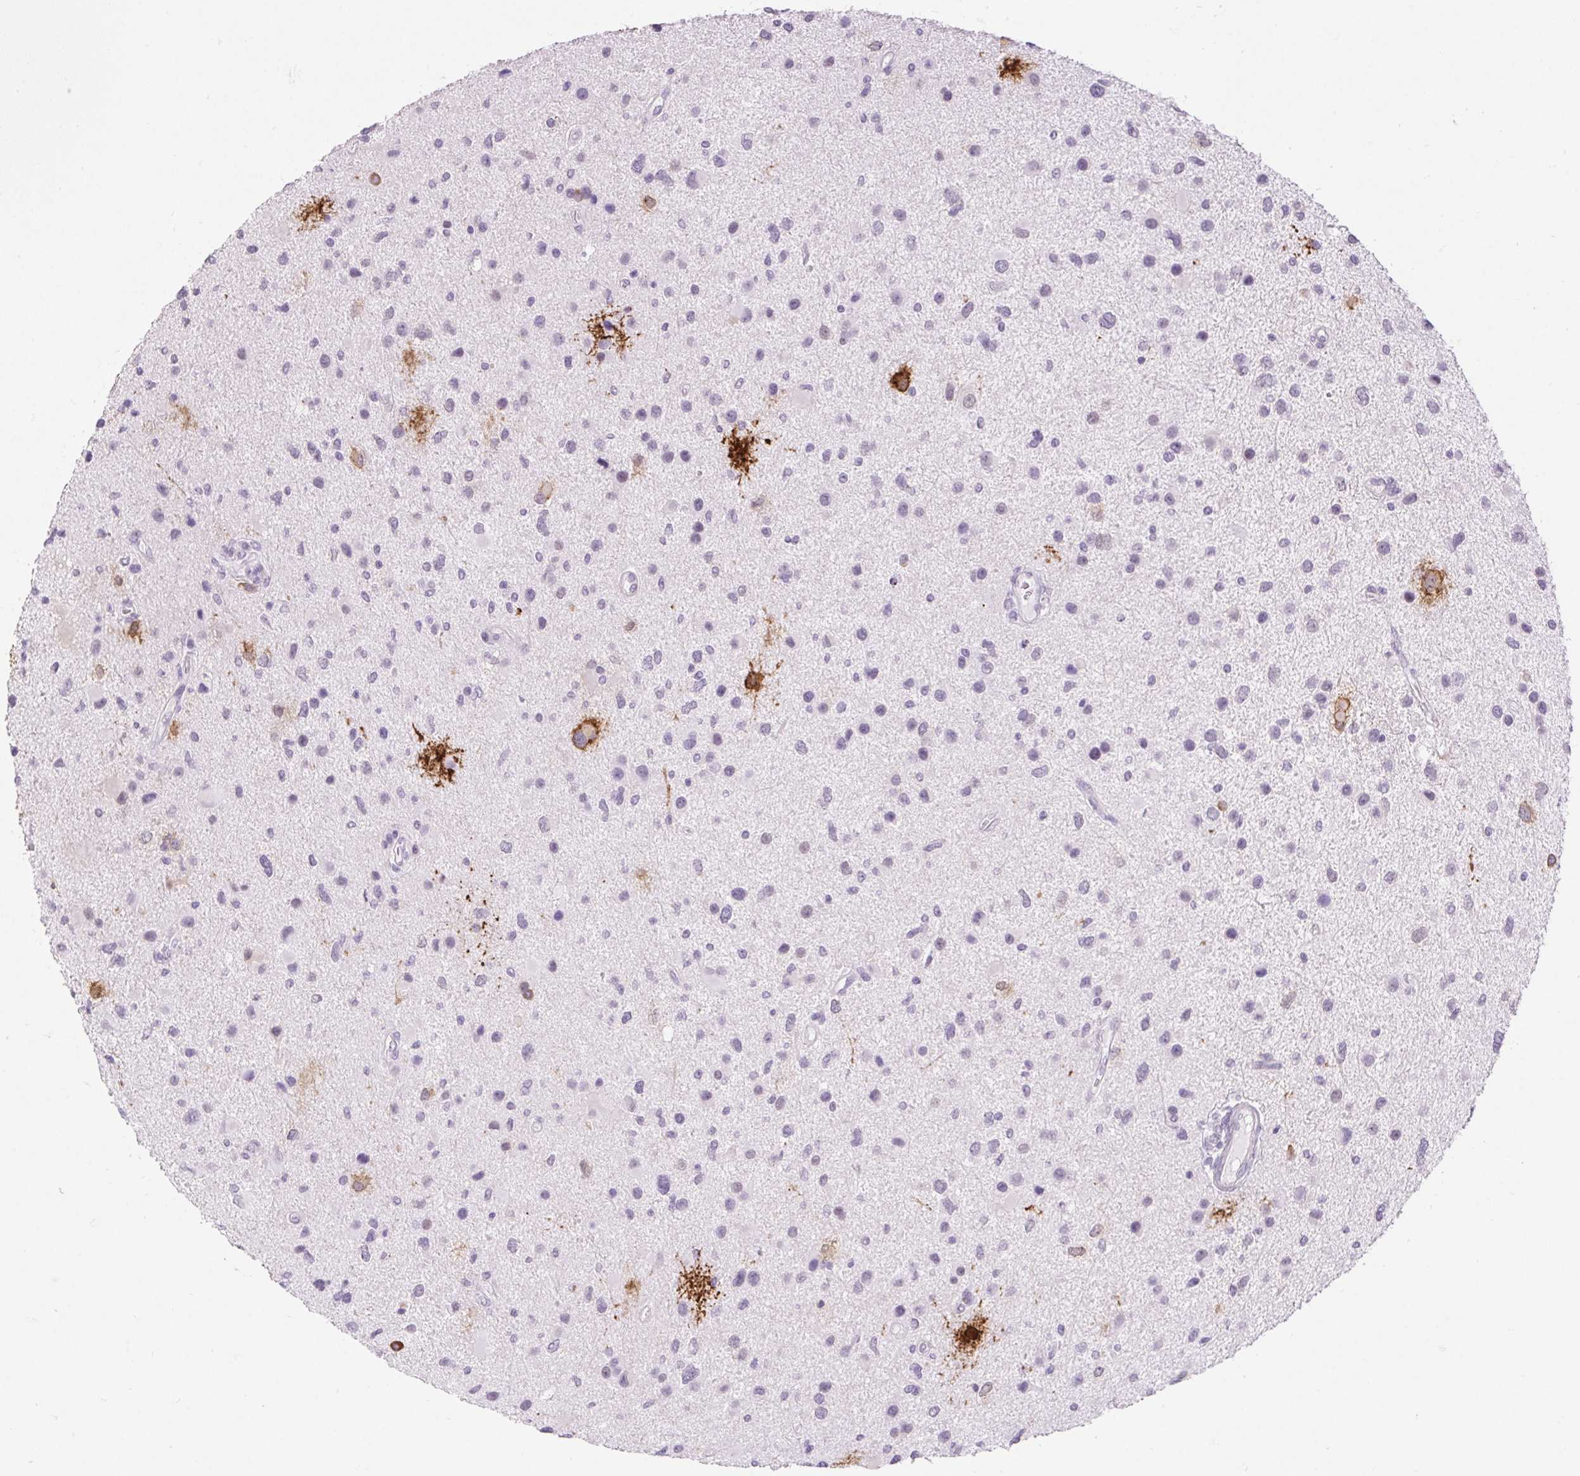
{"staining": {"intensity": "strong", "quantity": "<25%", "location": "cytoplasmic/membranous"}, "tissue": "glioma", "cell_type": "Tumor cells", "image_type": "cancer", "snomed": [{"axis": "morphology", "description": "Glioma, malignant, Low grade"}, {"axis": "topography", "description": "Brain"}], "caption": "A high-resolution image shows immunohistochemistry (IHC) staining of glioma, which demonstrates strong cytoplasmic/membranous positivity in about <25% of tumor cells. Nuclei are stained in blue.", "gene": "BCAS1", "patient": {"sex": "female", "age": 32}}